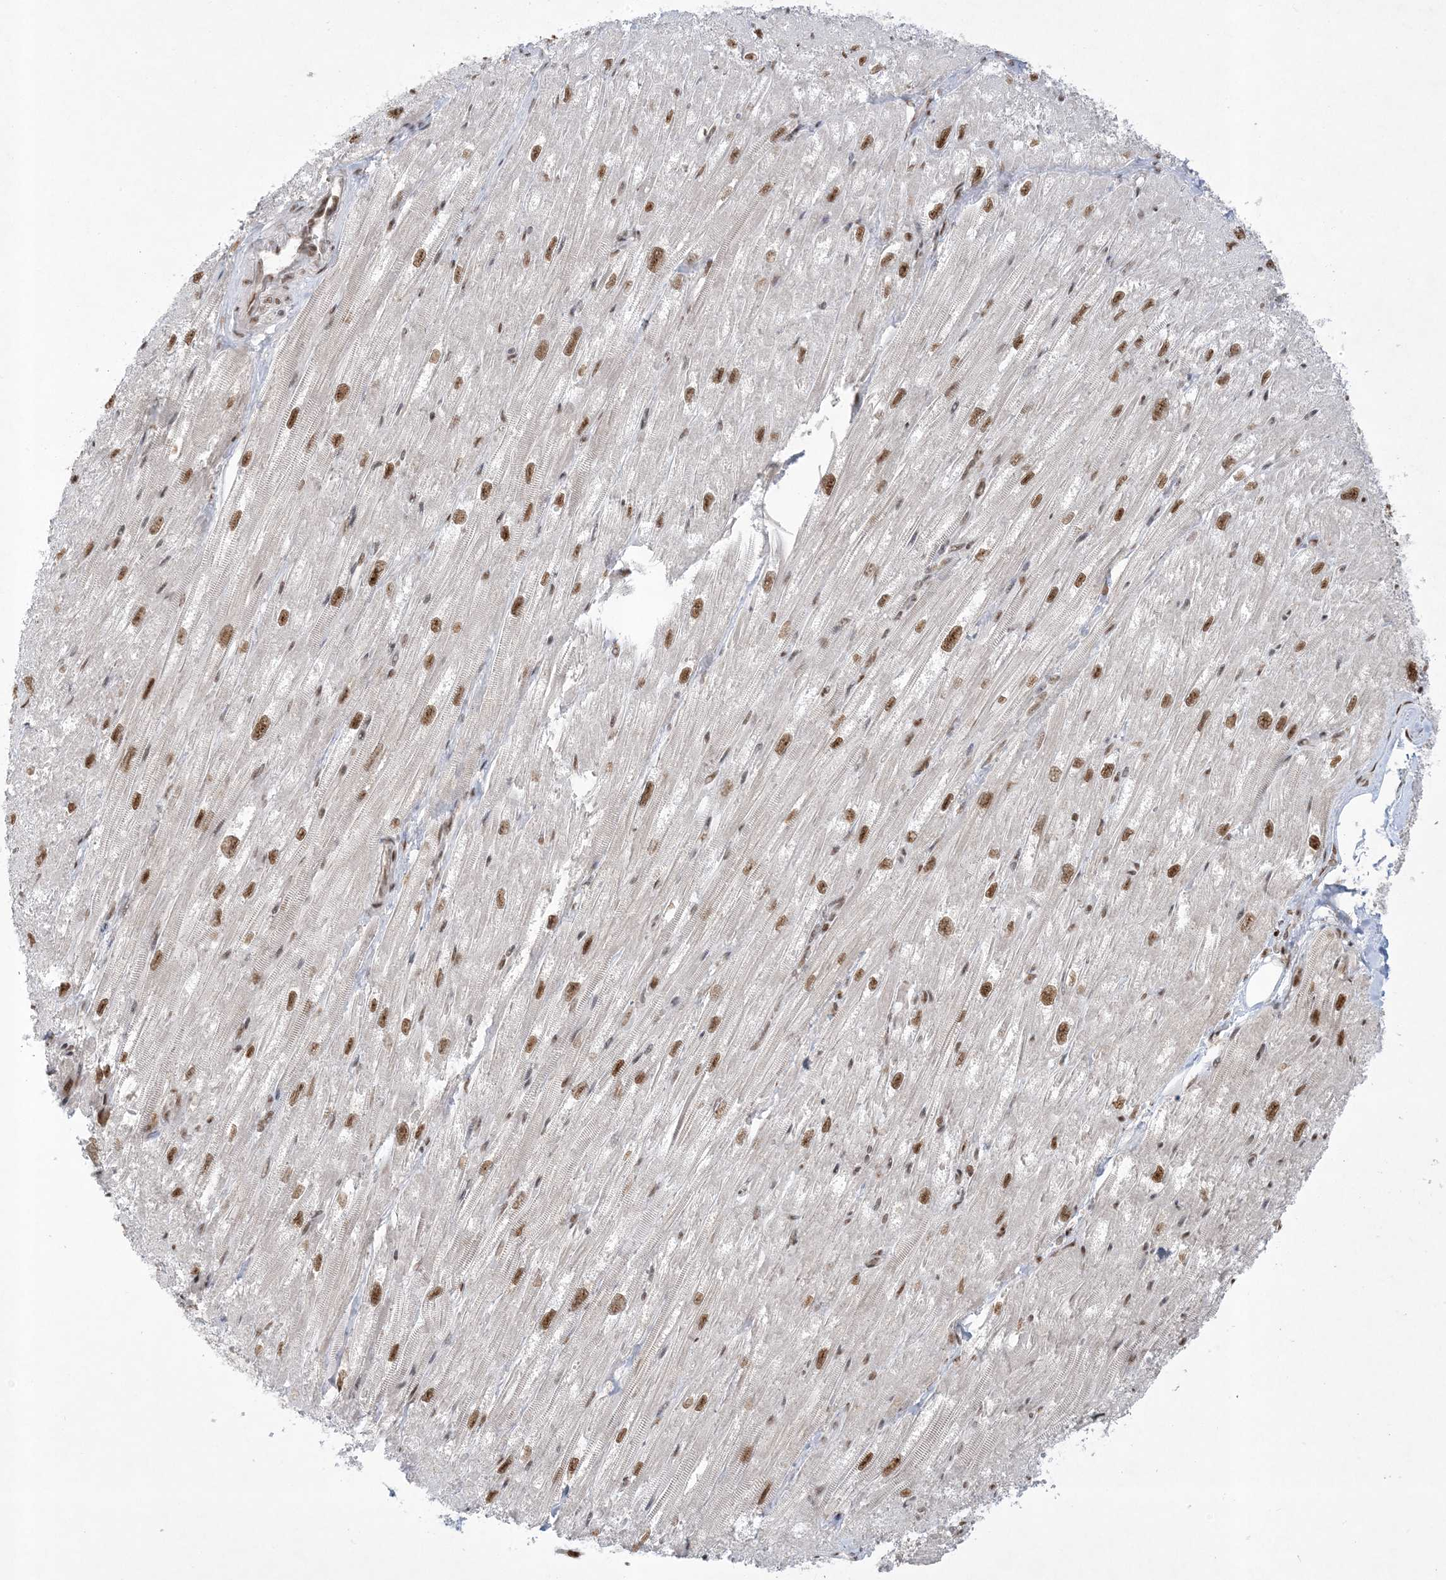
{"staining": {"intensity": "moderate", "quantity": ">75%", "location": "nuclear"}, "tissue": "heart muscle", "cell_type": "Cardiomyocytes", "image_type": "normal", "snomed": [{"axis": "morphology", "description": "Normal tissue, NOS"}, {"axis": "topography", "description": "Heart"}], "caption": "Immunohistochemical staining of unremarkable heart muscle demonstrates moderate nuclear protein staining in about >75% of cardiomyocytes. Nuclei are stained in blue.", "gene": "PPIL2", "patient": {"sex": "male", "age": 50}}